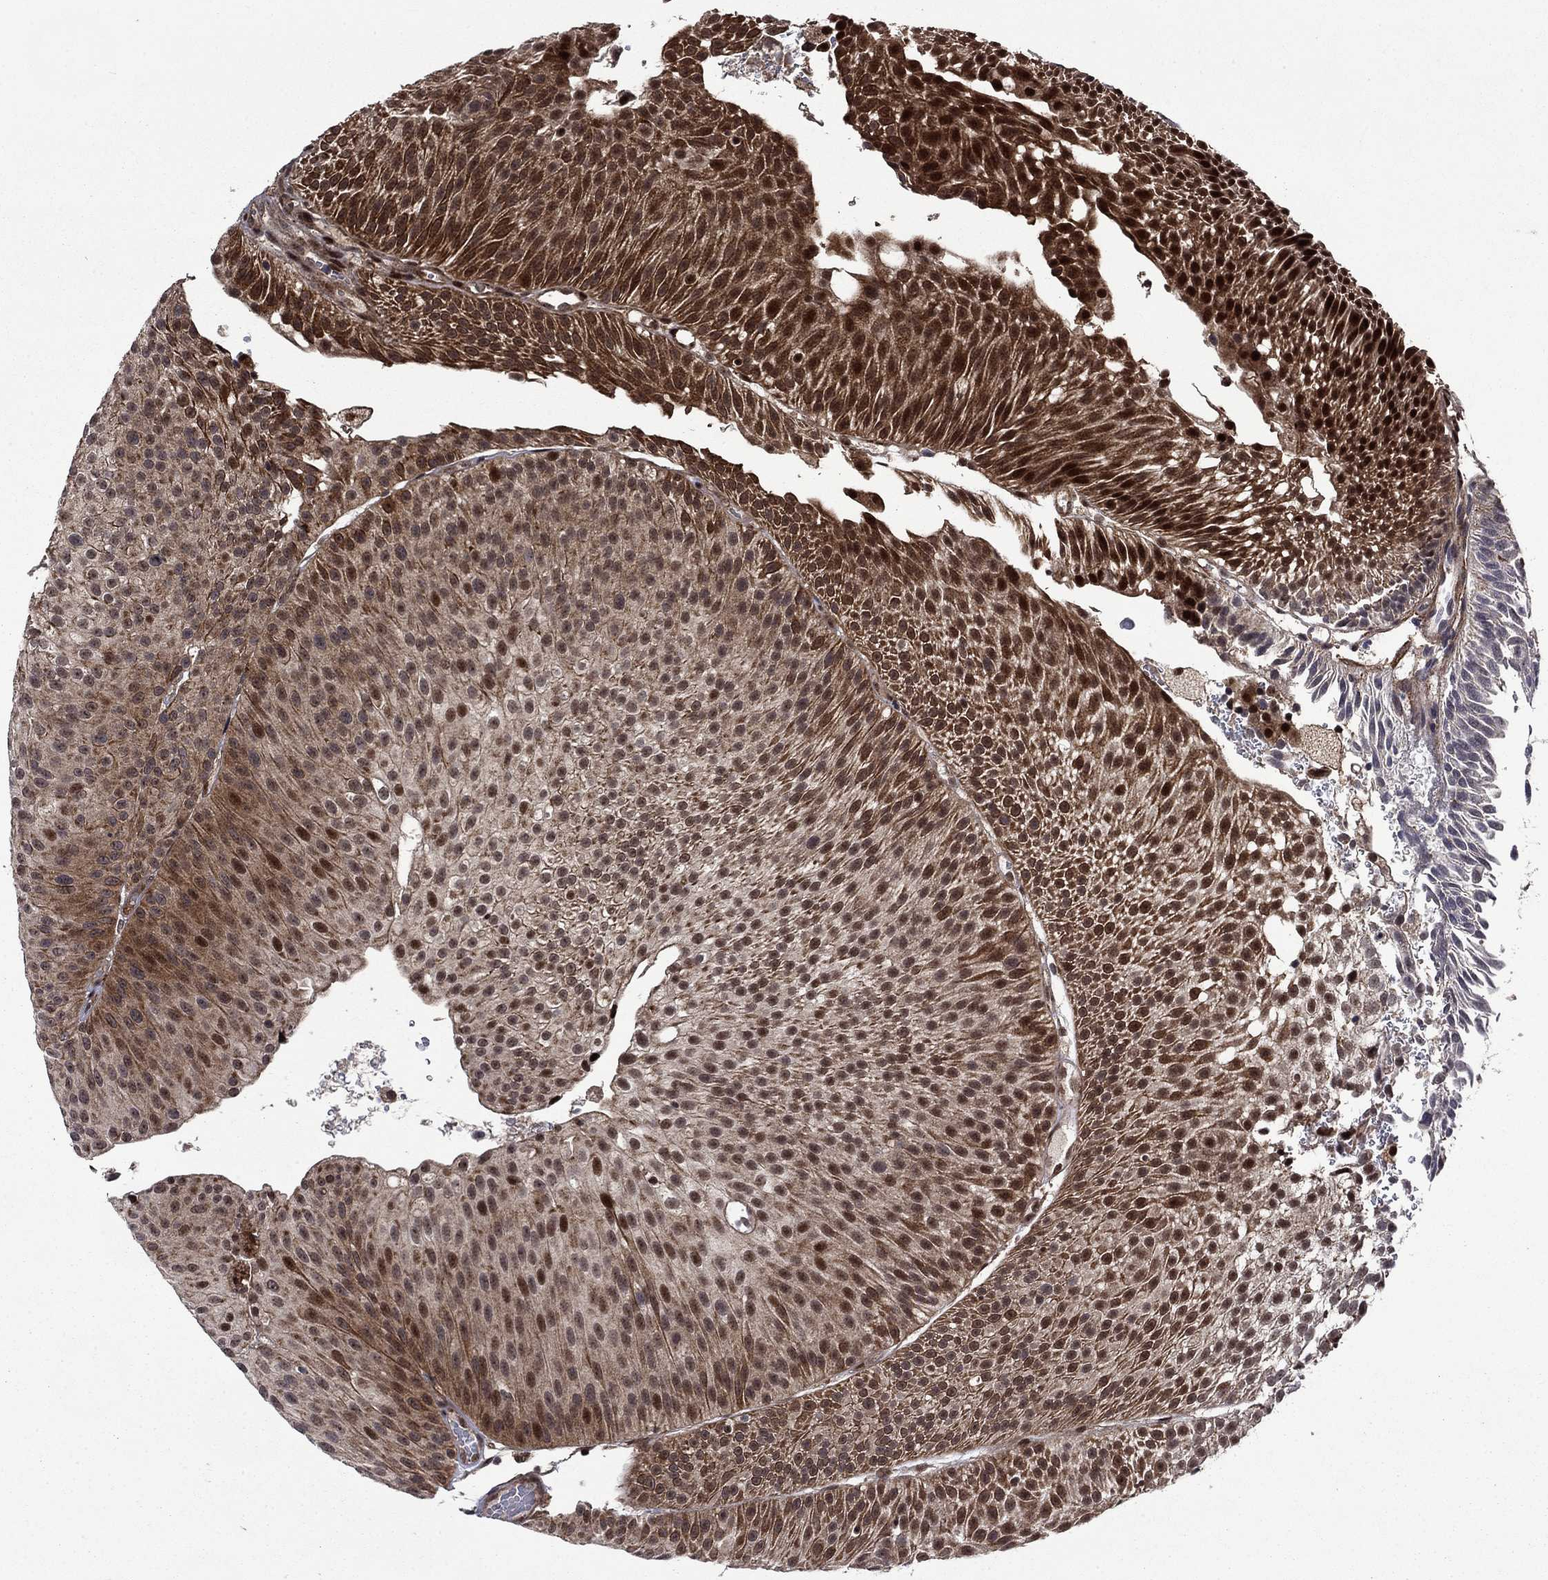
{"staining": {"intensity": "strong", "quantity": "25%-75%", "location": "cytoplasmic/membranous,nuclear"}, "tissue": "urothelial cancer", "cell_type": "Tumor cells", "image_type": "cancer", "snomed": [{"axis": "morphology", "description": "Urothelial carcinoma, Low grade"}, {"axis": "topography", "description": "Urinary bladder"}], "caption": "Brown immunohistochemical staining in urothelial cancer exhibits strong cytoplasmic/membranous and nuclear expression in approximately 25%-75% of tumor cells.", "gene": "AGTPBP1", "patient": {"sex": "male", "age": 65}}